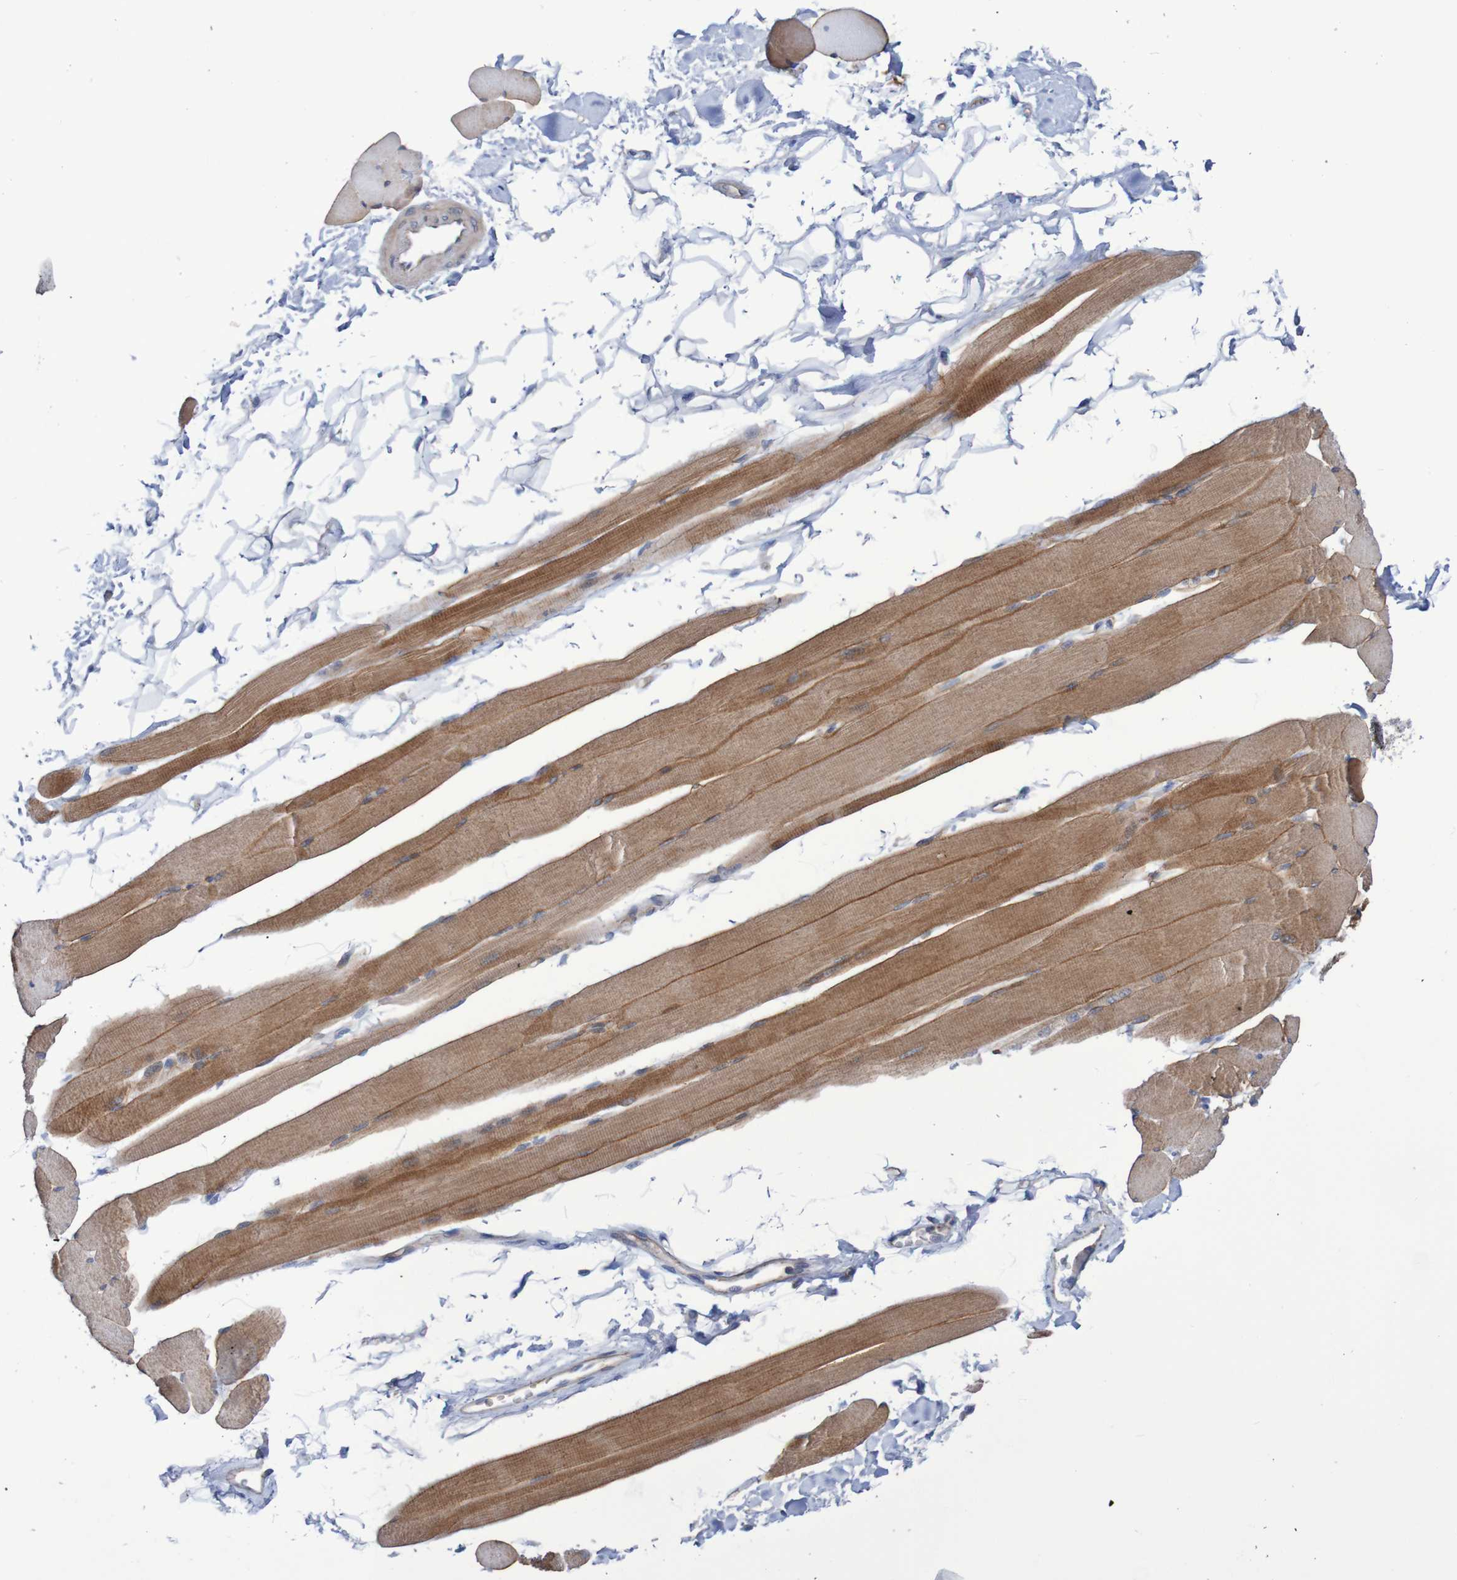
{"staining": {"intensity": "moderate", "quantity": ">75%", "location": "cytoplasmic/membranous"}, "tissue": "skeletal muscle", "cell_type": "Myocytes", "image_type": "normal", "snomed": [{"axis": "morphology", "description": "Normal tissue, NOS"}, {"axis": "topography", "description": "Skeletal muscle"}, {"axis": "topography", "description": "Peripheral nerve tissue"}], "caption": "High-power microscopy captured an IHC micrograph of unremarkable skeletal muscle, revealing moderate cytoplasmic/membranous expression in about >75% of myocytes.", "gene": "NECTIN2", "patient": {"sex": "female", "age": 84}}